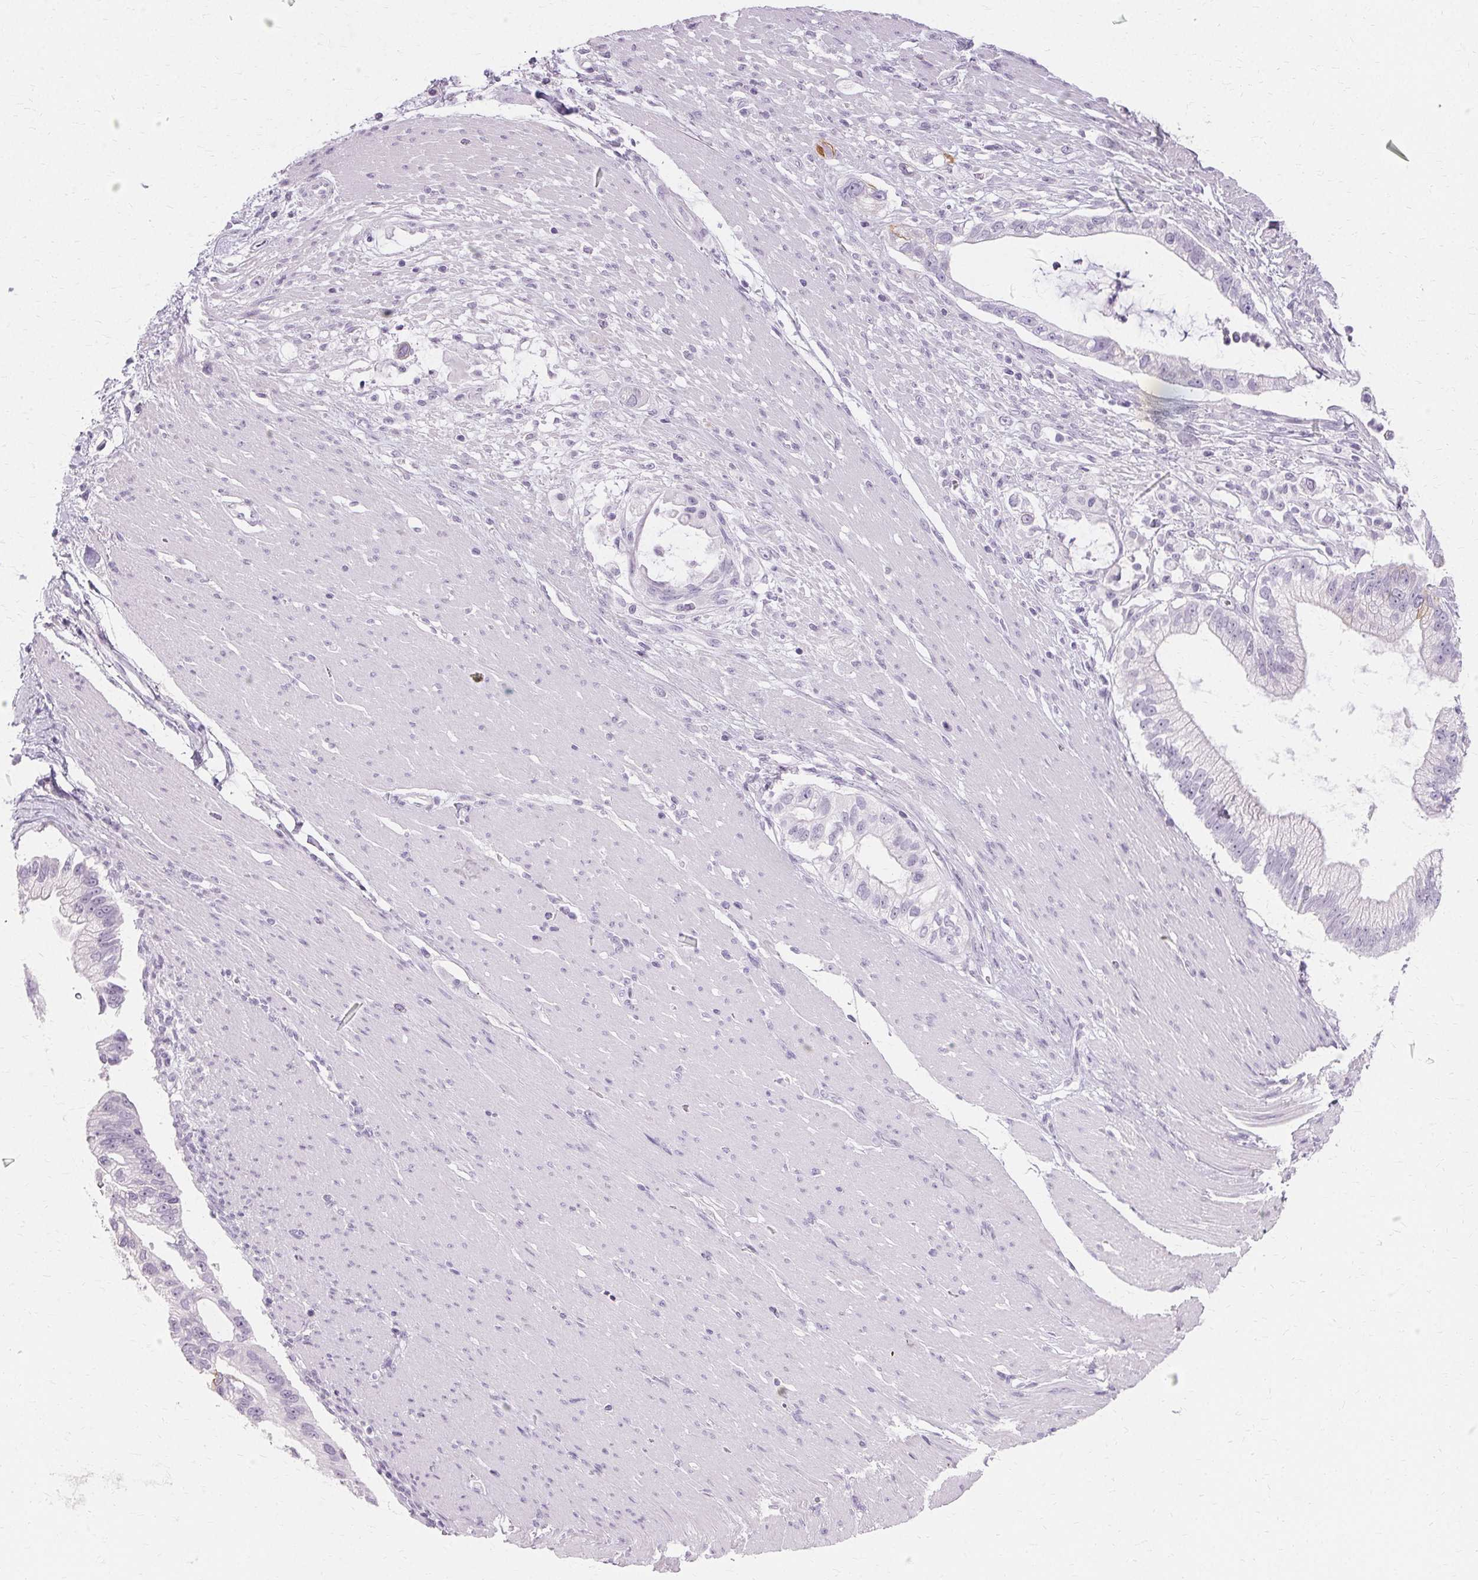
{"staining": {"intensity": "moderate", "quantity": "<25%", "location": "cytoplasmic/membranous"}, "tissue": "pancreatic cancer", "cell_type": "Tumor cells", "image_type": "cancer", "snomed": [{"axis": "morphology", "description": "Adenocarcinoma, NOS"}, {"axis": "topography", "description": "Pancreas"}], "caption": "Protein analysis of pancreatic cancer tissue displays moderate cytoplasmic/membranous positivity in about <25% of tumor cells.", "gene": "KRT6C", "patient": {"sex": "male", "age": 70}}